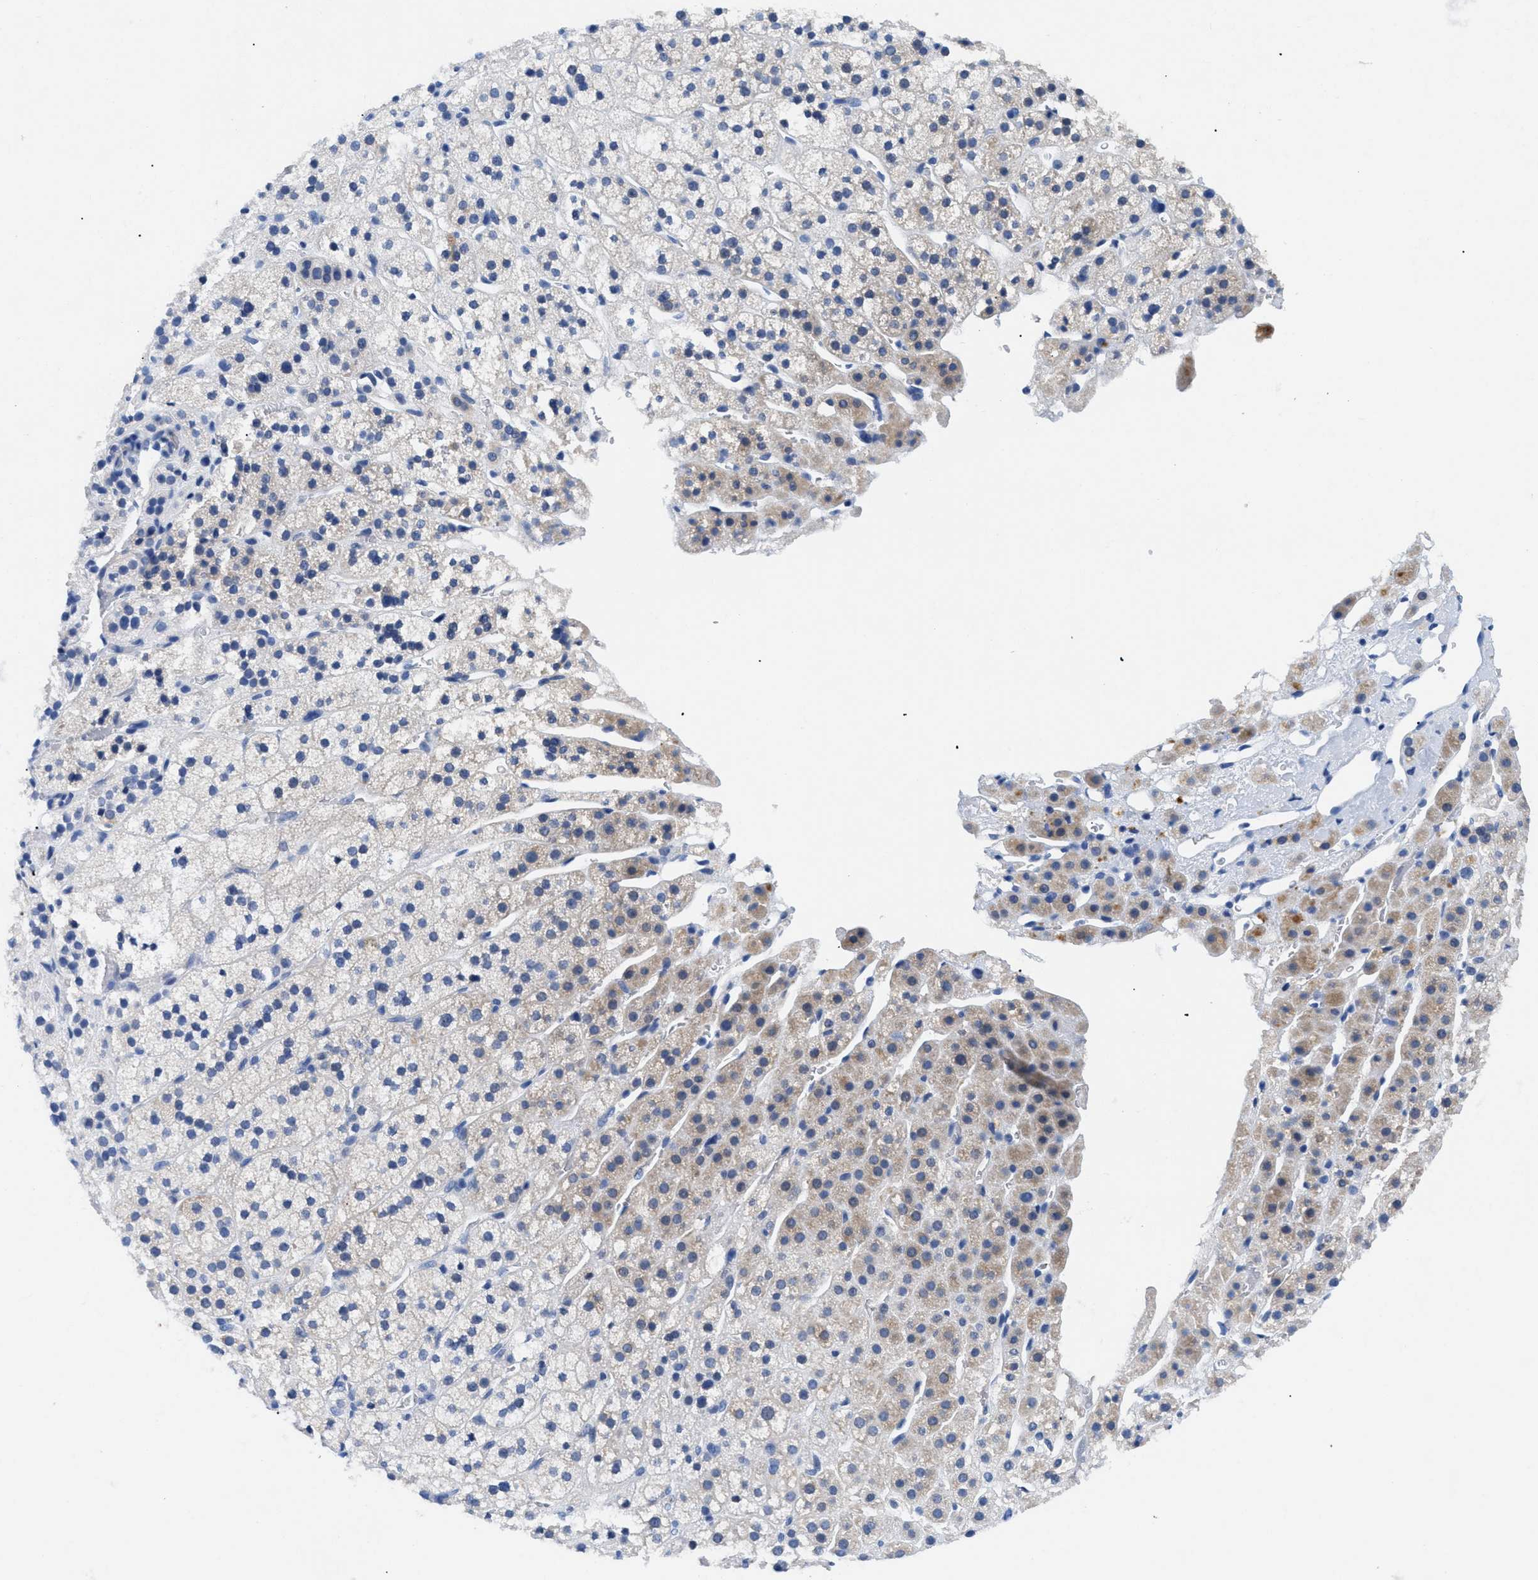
{"staining": {"intensity": "weak", "quantity": "<25%", "location": "cytoplasmic/membranous"}, "tissue": "adrenal gland", "cell_type": "Glandular cells", "image_type": "normal", "snomed": [{"axis": "morphology", "description": "Normal tissue, NOS"}, {"axis": "topography", "description": "Adrenal gland"}], "caption": "A high-resolution micrograph shows IHC staining of benign adrenal gland, which displays no significant staining in glandular cells.", "gene": "TMEM68", "patient": {"sex": "male", "age": 56}}